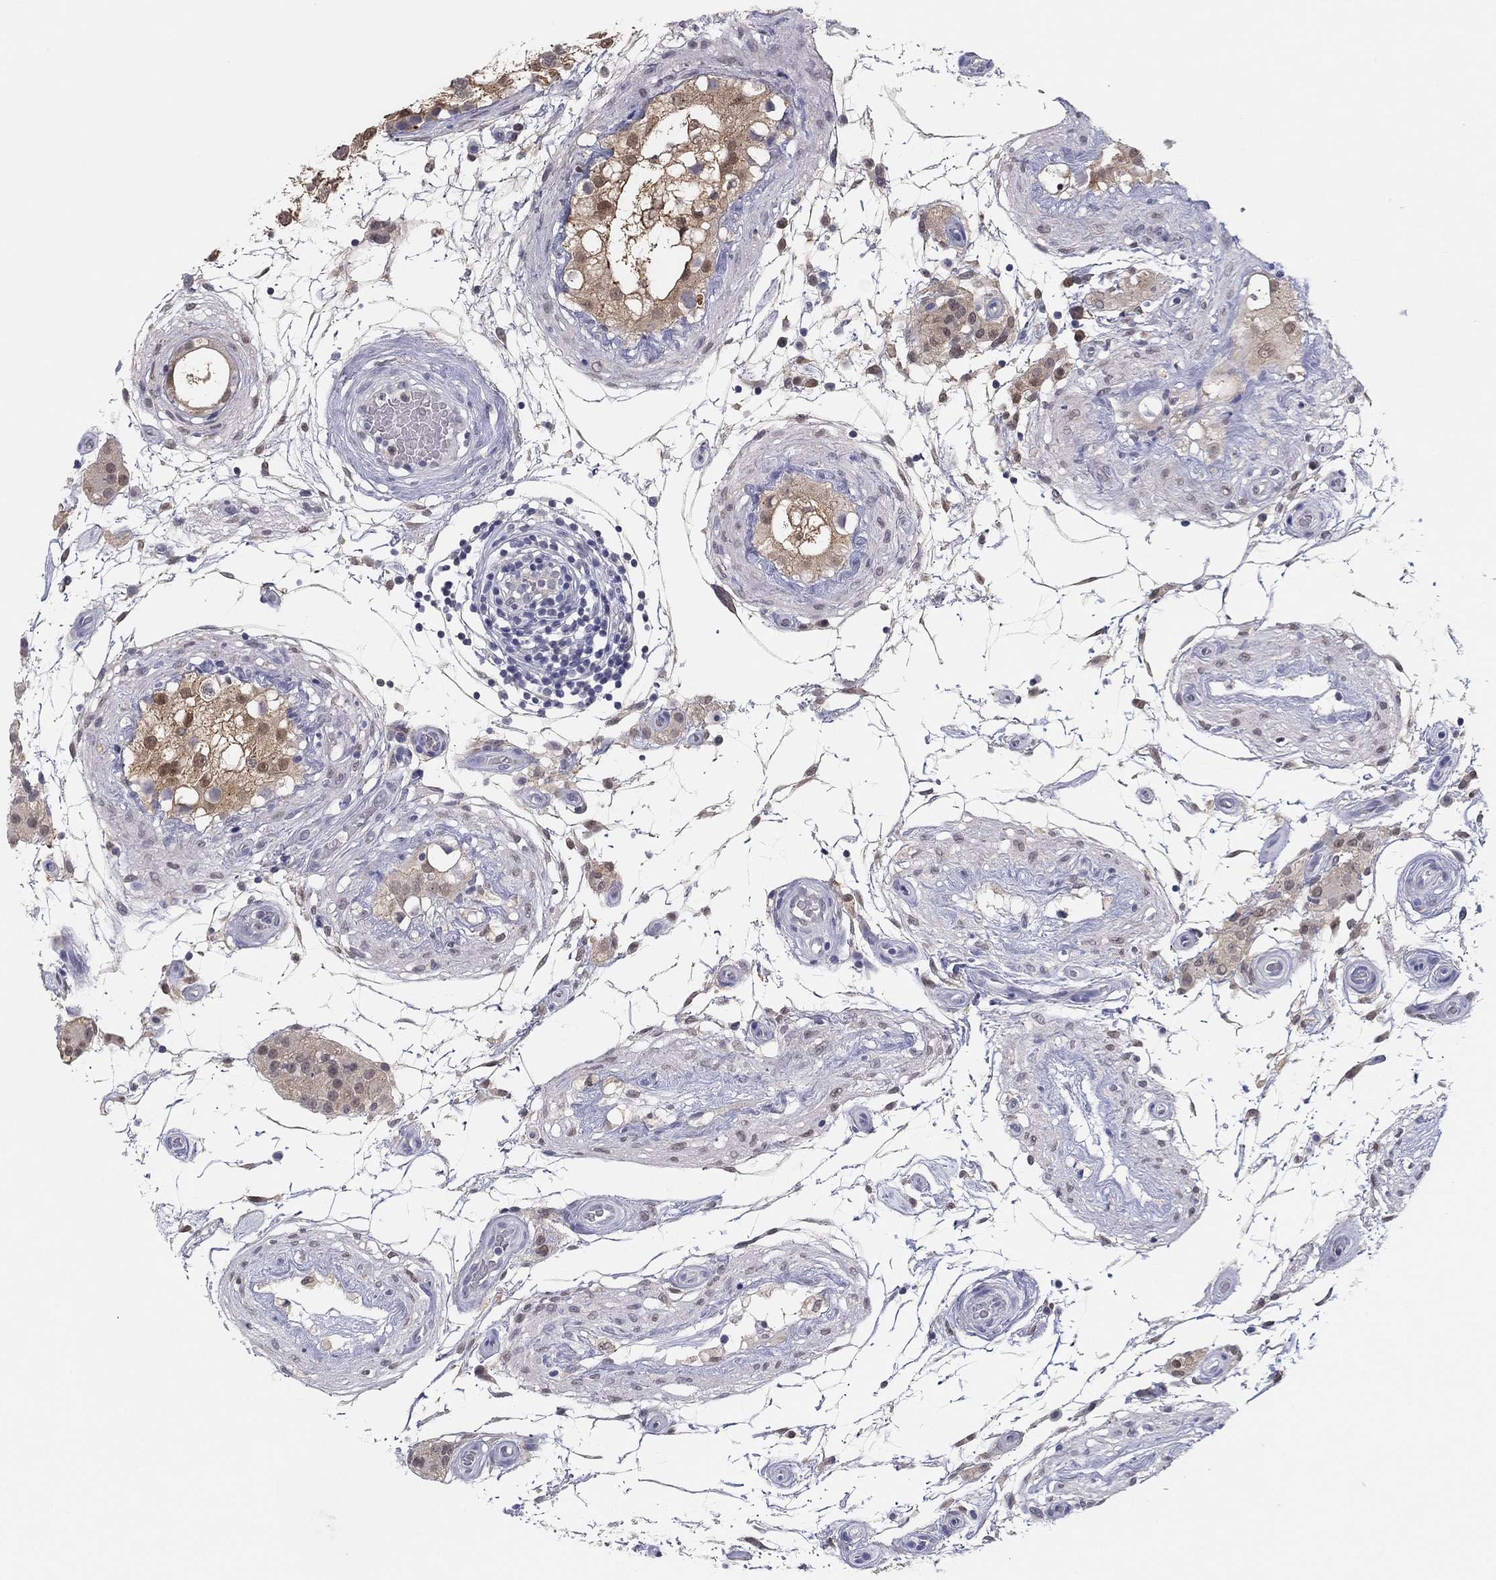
{"staining": {"intensity": "moderate", "quantity": "25%-75%", "location": "cytoplasmic/membranous,nuclear"}, "tissue": "testis", "cell_type": "Cells in seminiferous ducts", "image_type": "normal", "snomed": [{"axis": "morphology", "description": "Normal tissue, NOS"}, {"axis": "morphology", "description": "Seminoma, NOS"}, {"axis": "topography", "description": "Testis"}], "caption": "Immunohistochemical staining of benign human testis exhibits moderate cytoplasmic/membranous,nuclear protein staining in about 25%-75% of cells in seminiferous ducts.", "gene": "PDXK", "patient": {"sex": "male", "age": 65}}